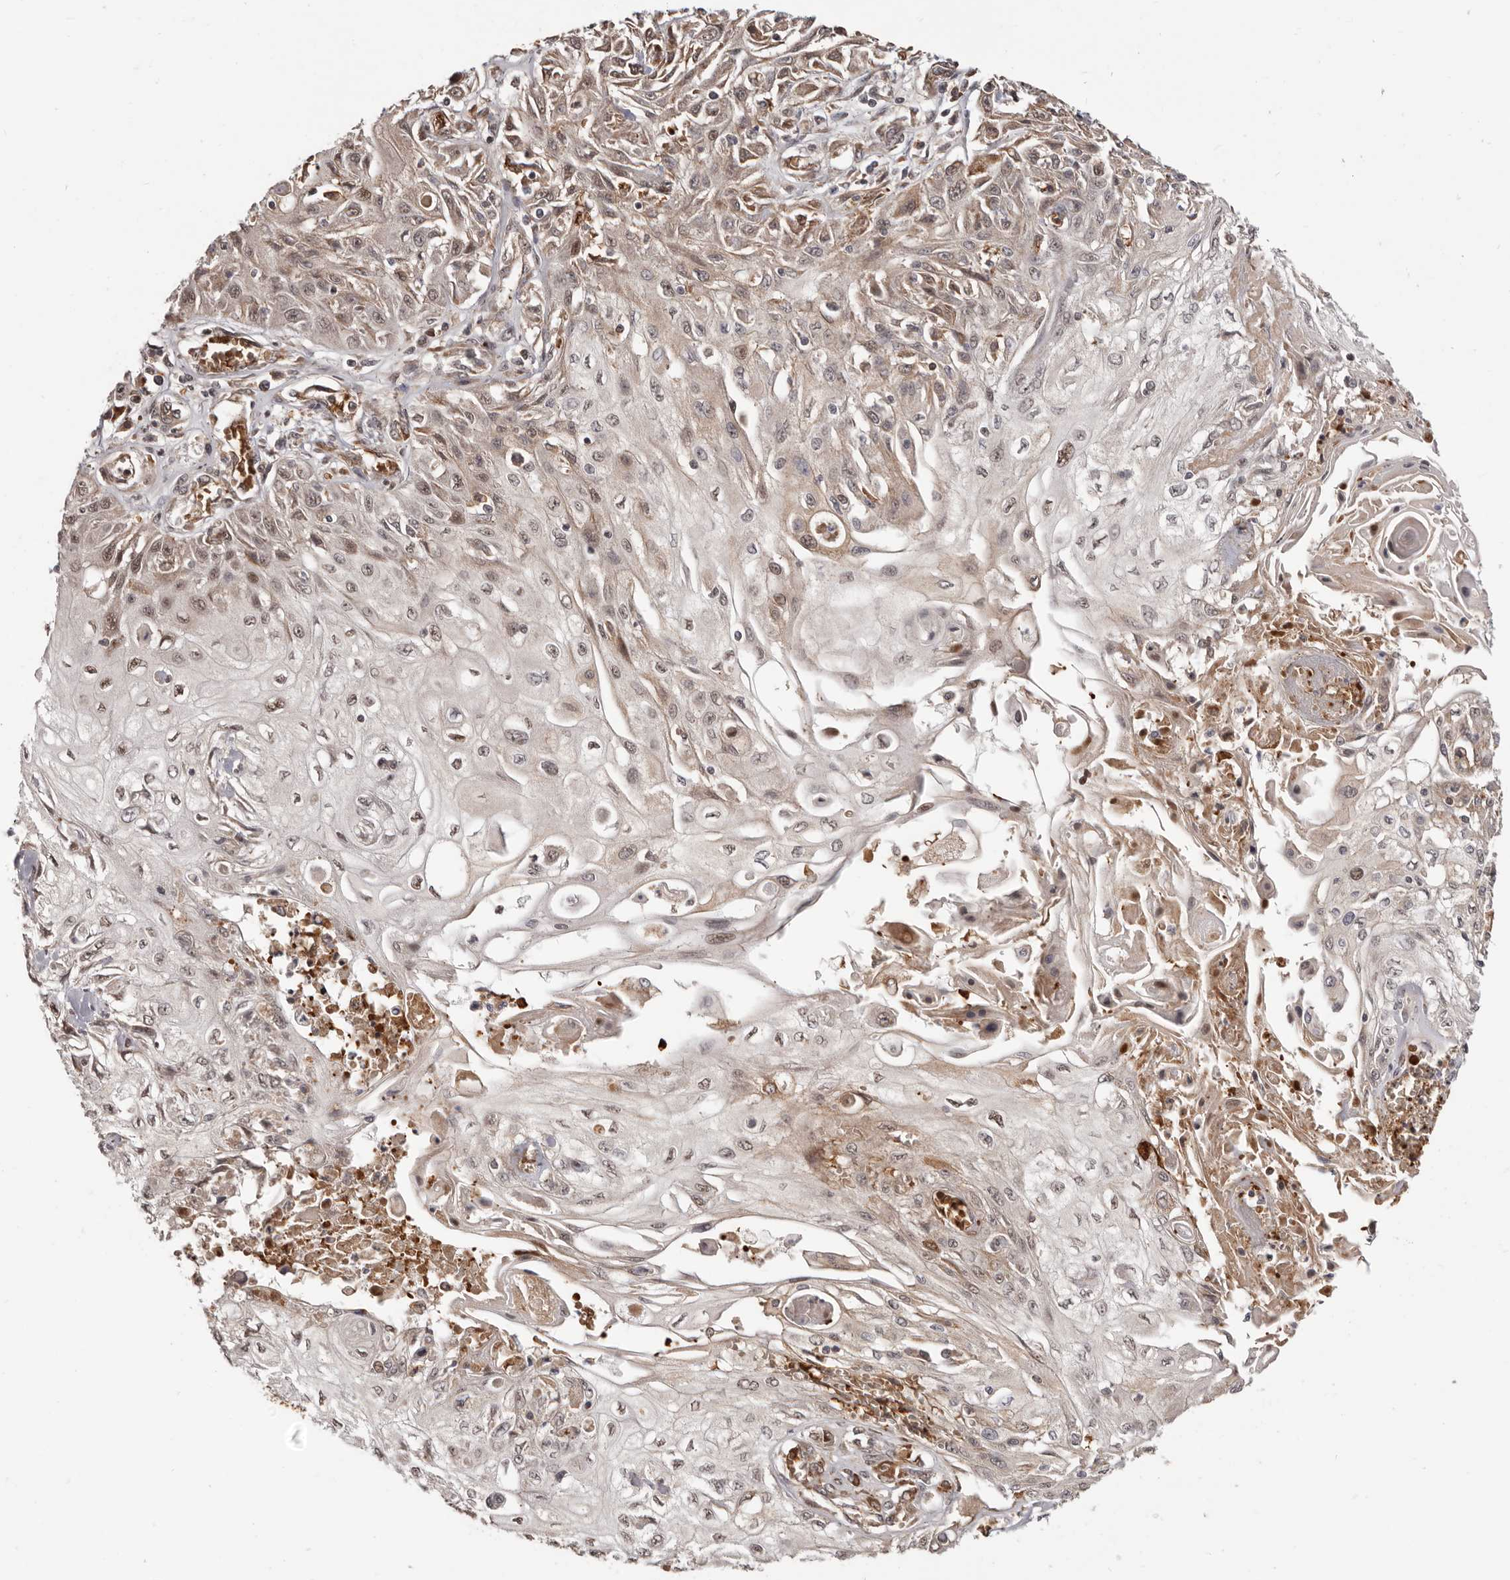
{"staining": {"intensity": "weak", "quantity": ">75%", "location": "cytoplasmic/membranous,nuclear"}, "tissue": "skin cancer", "cell_type": "Tumor cells", "image_type": "cancer", "snomed": [{"axis": "morphology", "description": "Squamous cell carcinoma, NOS"}, {"axis": "morphology", "description": "Squamous cell carcinoma, metastatic, NOS"}, {"axis": "topography", "description": "Skin"}, {"axis": "topography", "description": "Lymph node"}], "caption": "Metastatic squamous cell carcinoma (skin) tissue reveals weak cytoplasmic/membranous and nuclear staining in about >75% of tumor cells", "gene": "NCOA3", "patient": {"sex": "male", "age": 75}}